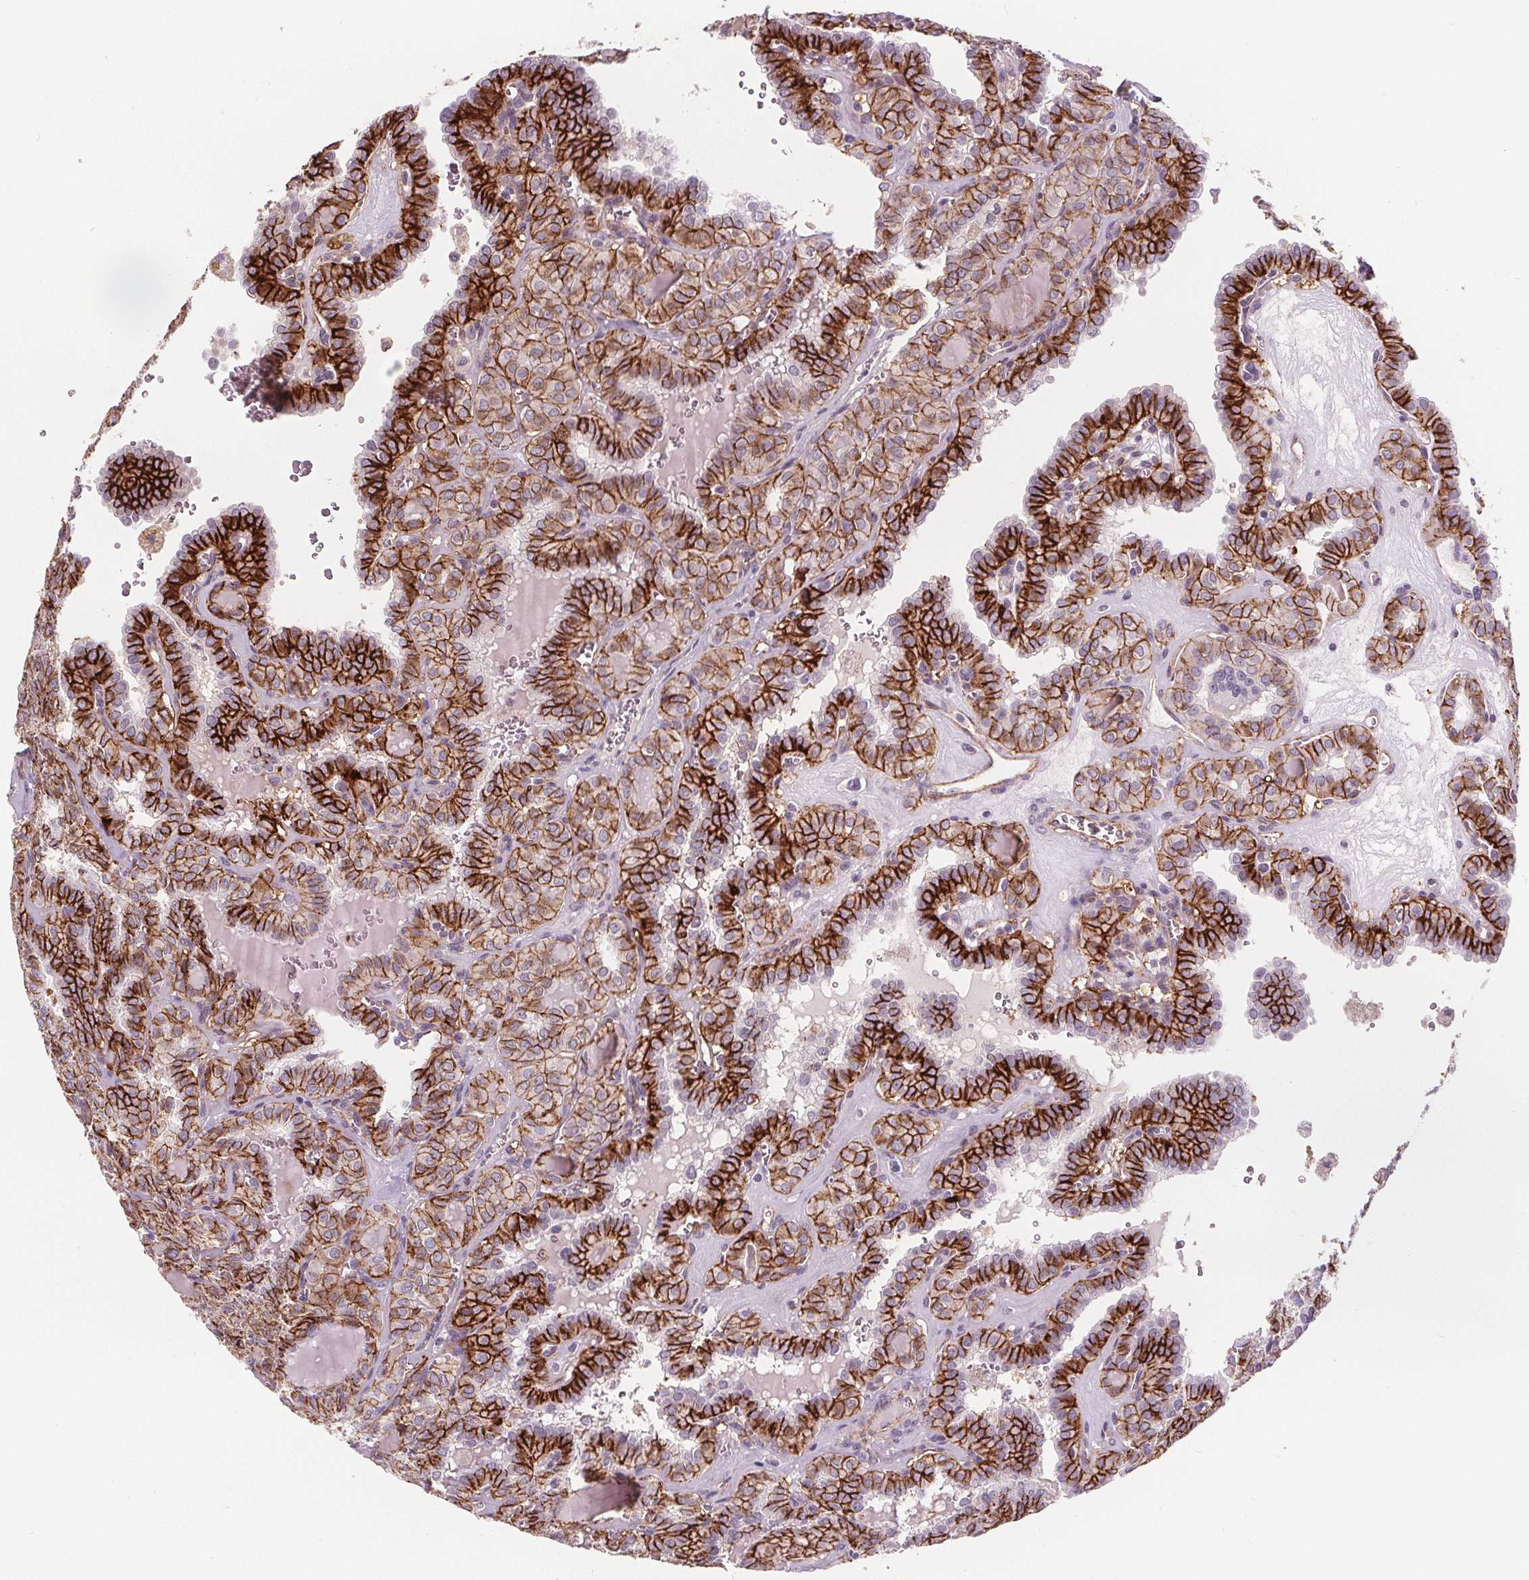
{"staining": {"intensity": "strong", "quantity": ">75%", "location": "cytoplasmic/membranous"}, "tissue": "thyroid cancer", "cell_type": "Tumor cells", "image_type": "cancer", "snomed": [{"axis": "morphology", "description": "Papillary adenocarcinoma, NOS"}, {"axis": "topography", "description": "Thyroid gland"}], "caption": "Tumor cells demonstrate high levels of strong cytoplasmic/membranous positivity in approximately >75% of cells in thyroid cancer (papillary adenocarcinoma).", "gene": "ATP1A1", "patient": {"sex": "female", "age": 41}}